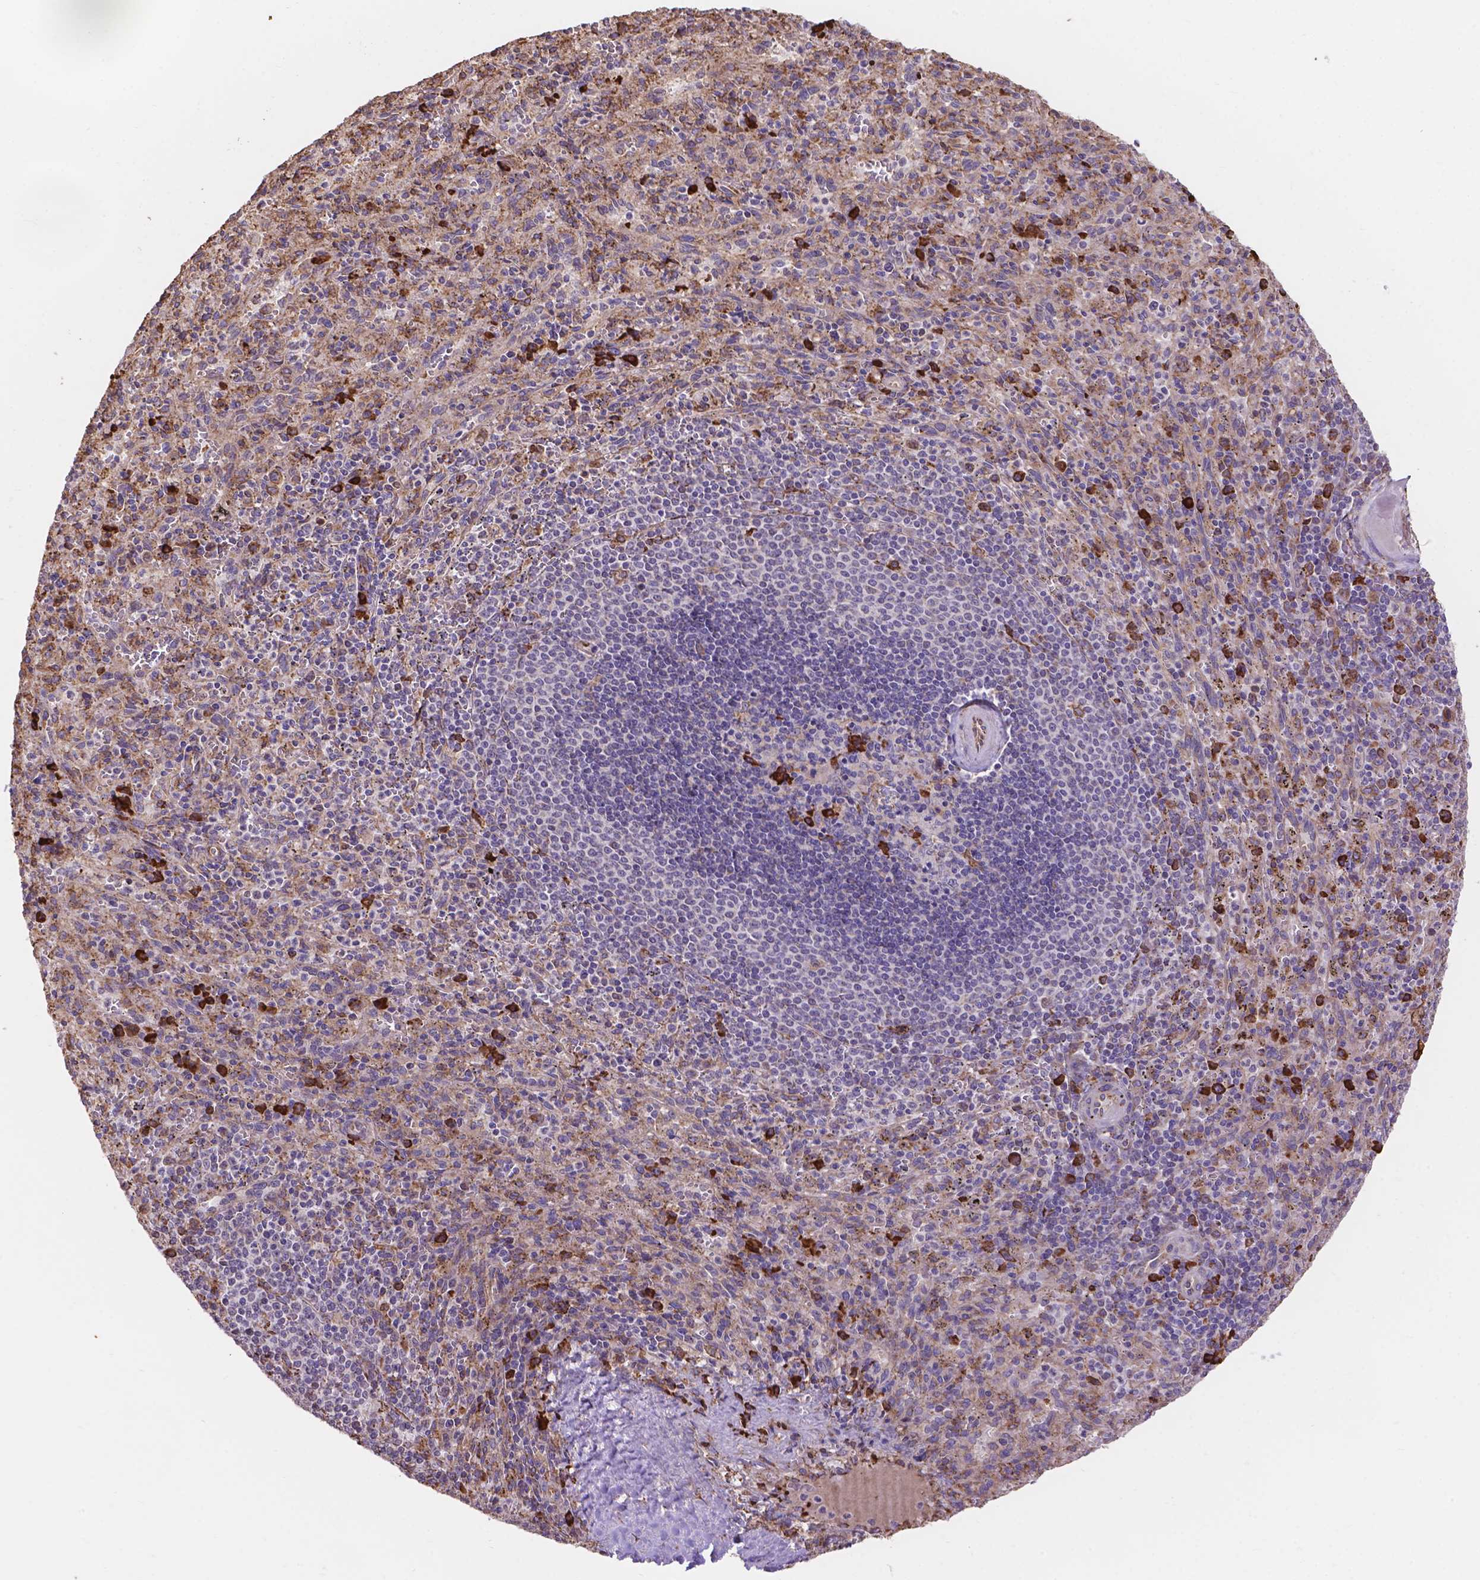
{"staining": {"intensity": "strong", "quantity": "<25%", "location": "cytoplasmic/membranous"}, "tissue": "spleen", "cell_type": "Cells in red pulp", "image_type": "normal", "snomed": [{"axis": "morphology", "description": "Normal tissue, NOS"}, {"axis": "topography", "description": "Spleen"}], "caption": "The immunohistochemical stain shows strong cytoplasmic/membranous staining in cells in red pulp of unremarkable spleen.", "gene": "IPO11", "patient": {"sex": "male", "age": 57}}